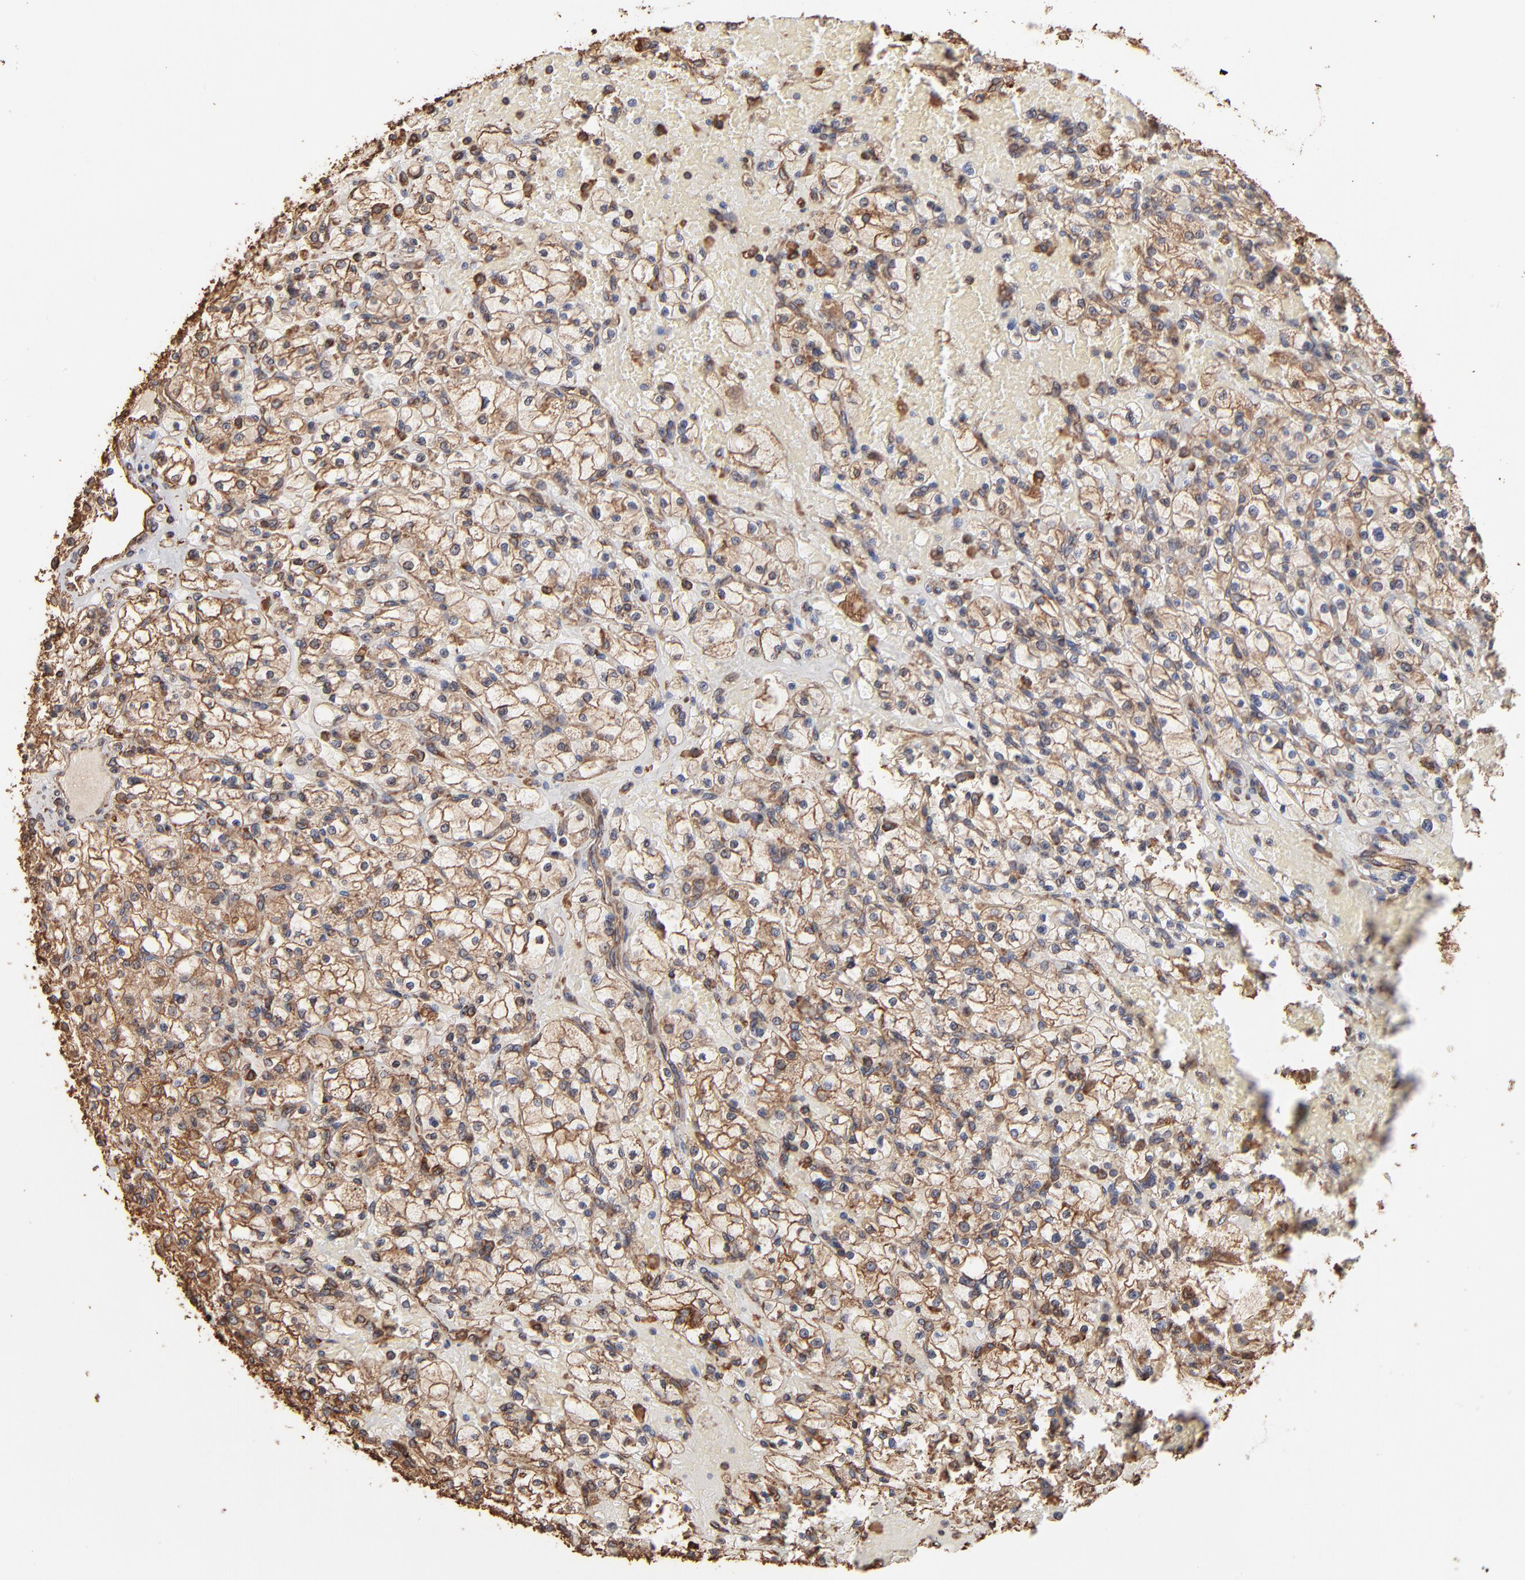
{"staining": {"intensity": "moderate", "quantity": ">75%", "location": "cytoplasmic/membranous"}, "tissue": "renal cancer", "cell_type": "Tumor cells", "image_type": "cancer", "snomed": [{"axis": "morphology", "description": "Adenocarcinoma, NOS"}, {"axis": "topography", "description": "Kidney"}], "caption": "Renal cancer stained with a protein marker shows moderate staining in tumor cells.", "gene": "PDIA3", "patient": {"sex": "female", "age": 83}}